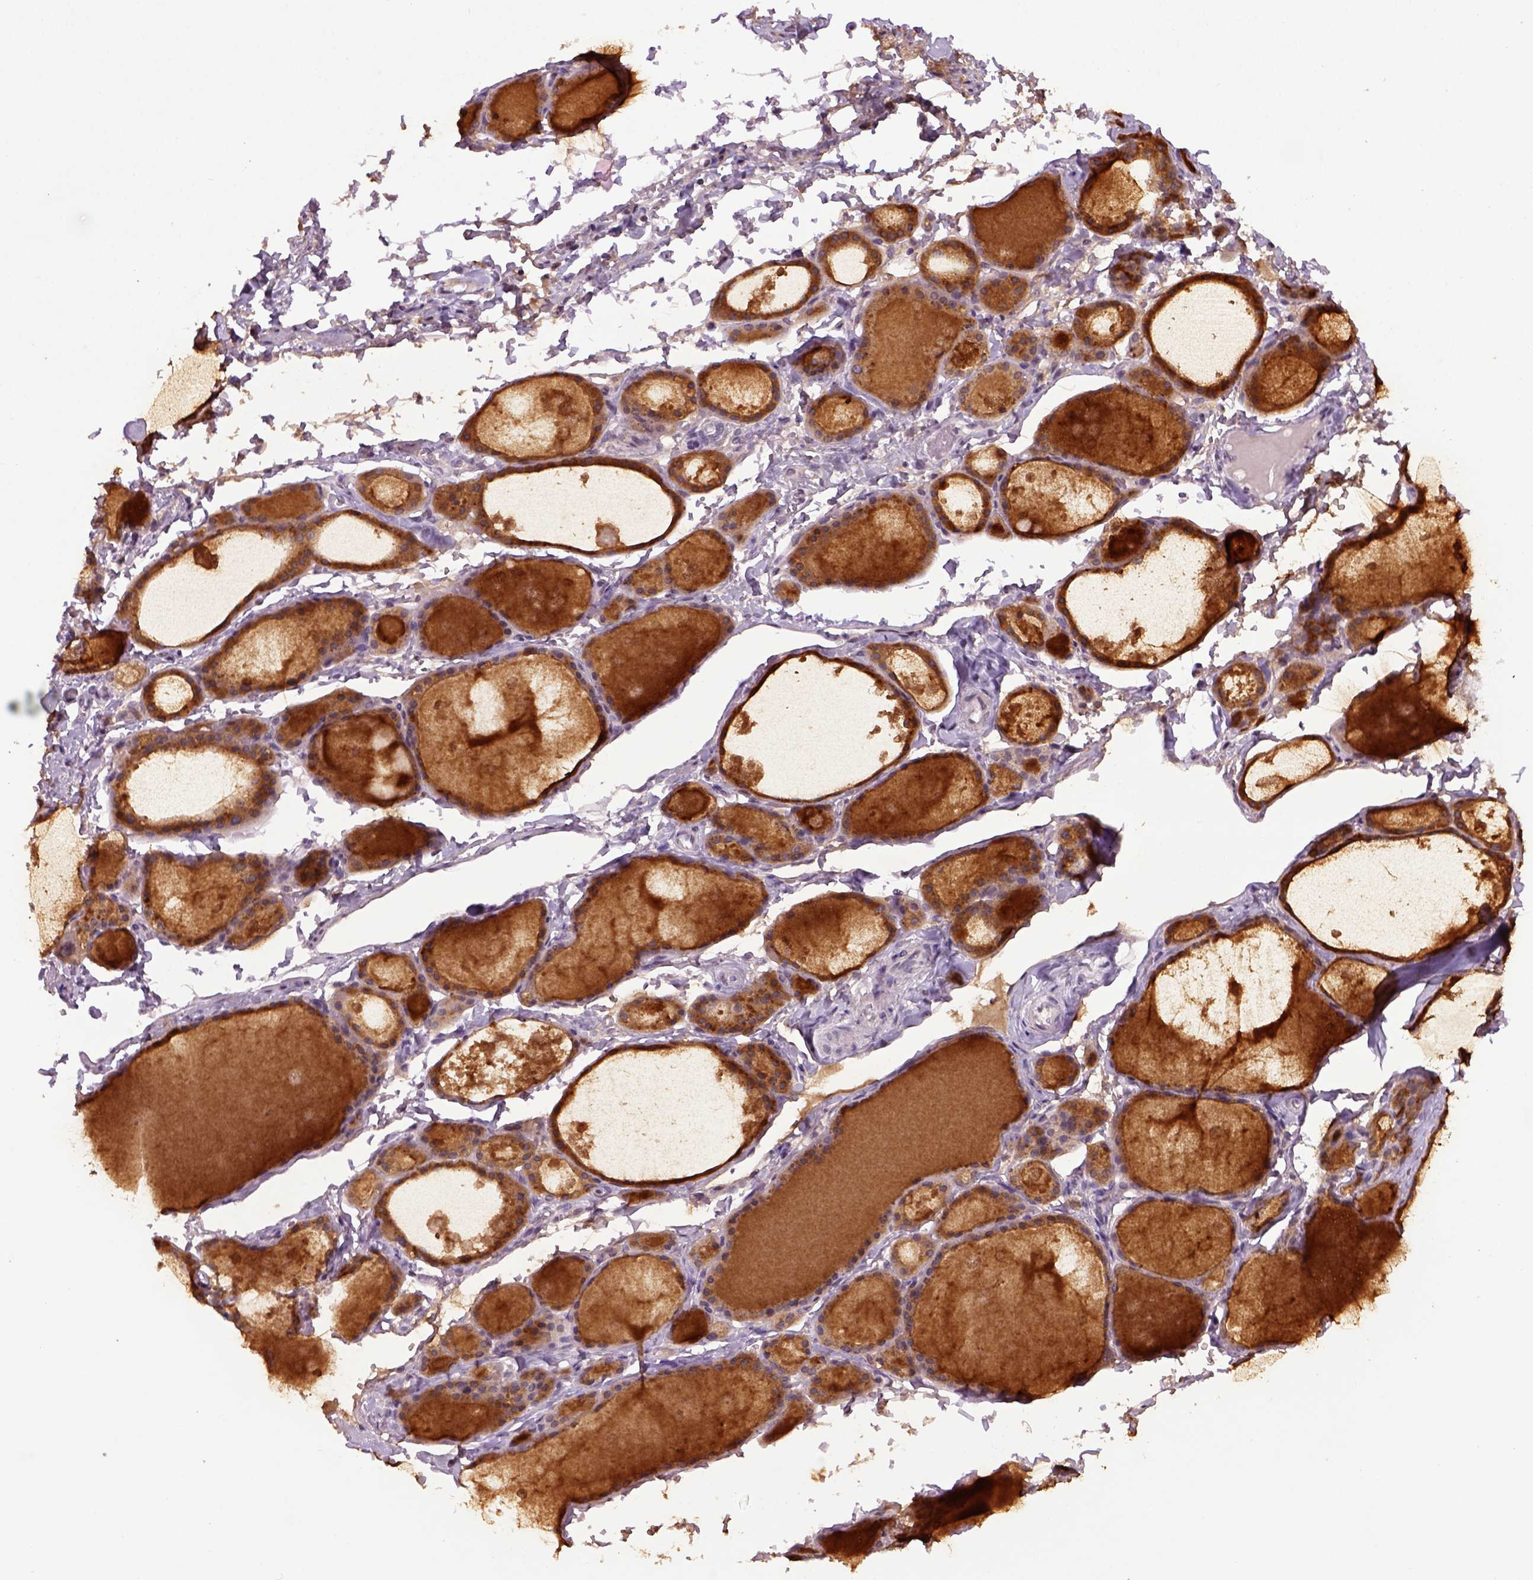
{"staining": {"intensity": "strong", "quantity": ">75%", "location": "cytoplasmic/membranous"}, "tissue": "thyroid gland", "cell_type": "Glandular cells", "image_type": "normal", "snomed": [{"axis": "morphology", "description": "Normal tissue, NOS"}, {"axis": "topography", "description": "Thyroid gland"}], "caption": "Strong cytoplasmic/membranous protein expression is seen in approximately >75% of glandular cells in thyroid gland. (brown staining indicates protein expression, while blue staining denotes nuclei).", "gene": "RAB43", "patient": {"sex": "male", "age": 68}}